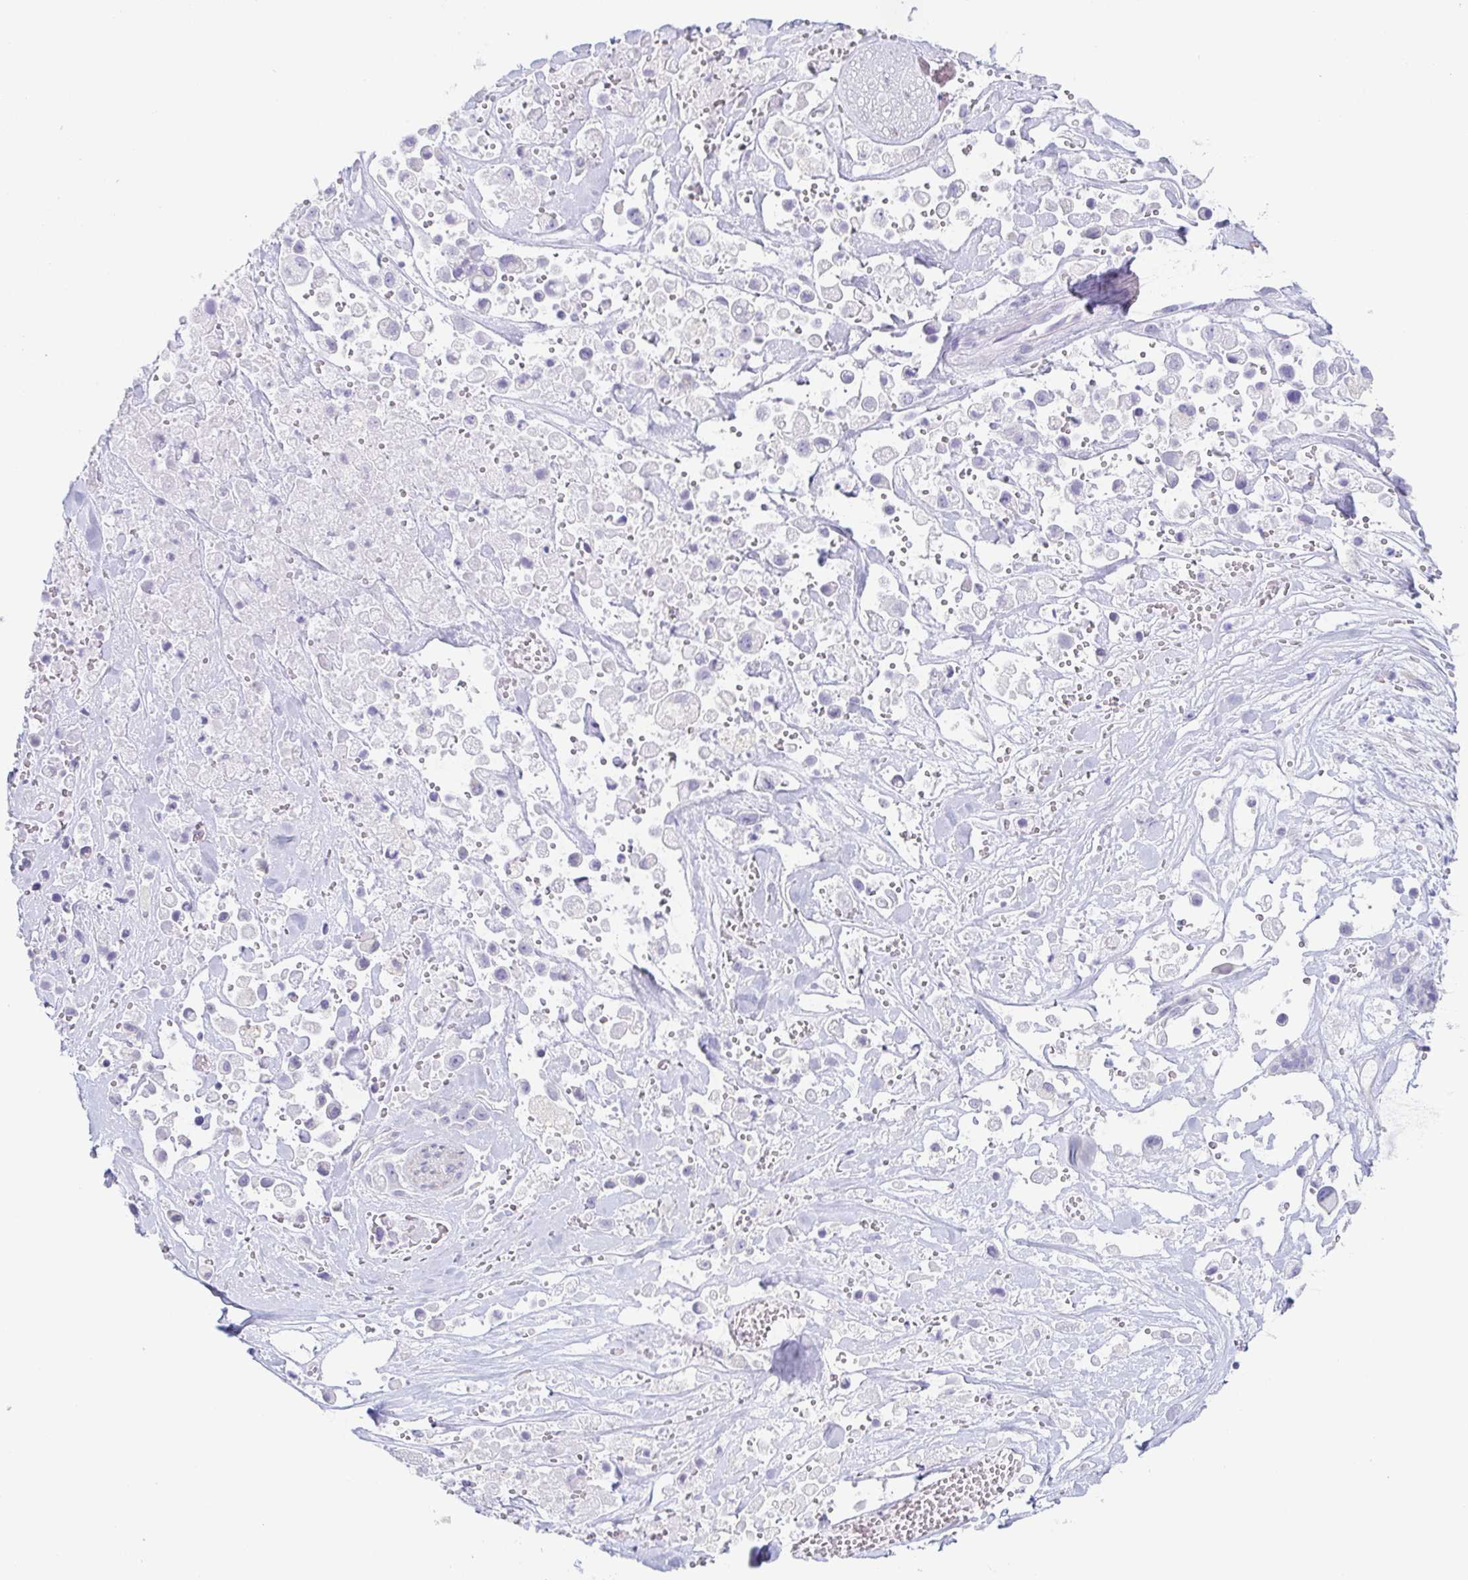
{"staining": {"intensity": "negative", "quantity": "none", "location": "none"}, "tissue": "pancreatic cancer", "cell_type": "Tumor cells", "image_type": "cancer", "snomed": [{"axis": "morphology", "description": "Adenocarcinoma, NOS"}, {"axis": "topography", "description": "Pancreas"}], "caption": "An immunohistochemistry (IHC) micrograph of pancreatic cancer (adenocarcinoma) is shown. There is no staining in tumor cells of pancreatic cancer (adenocarcinoma).", "gene": "PRR27", "patient": {"sex": "male", "age": 44}}